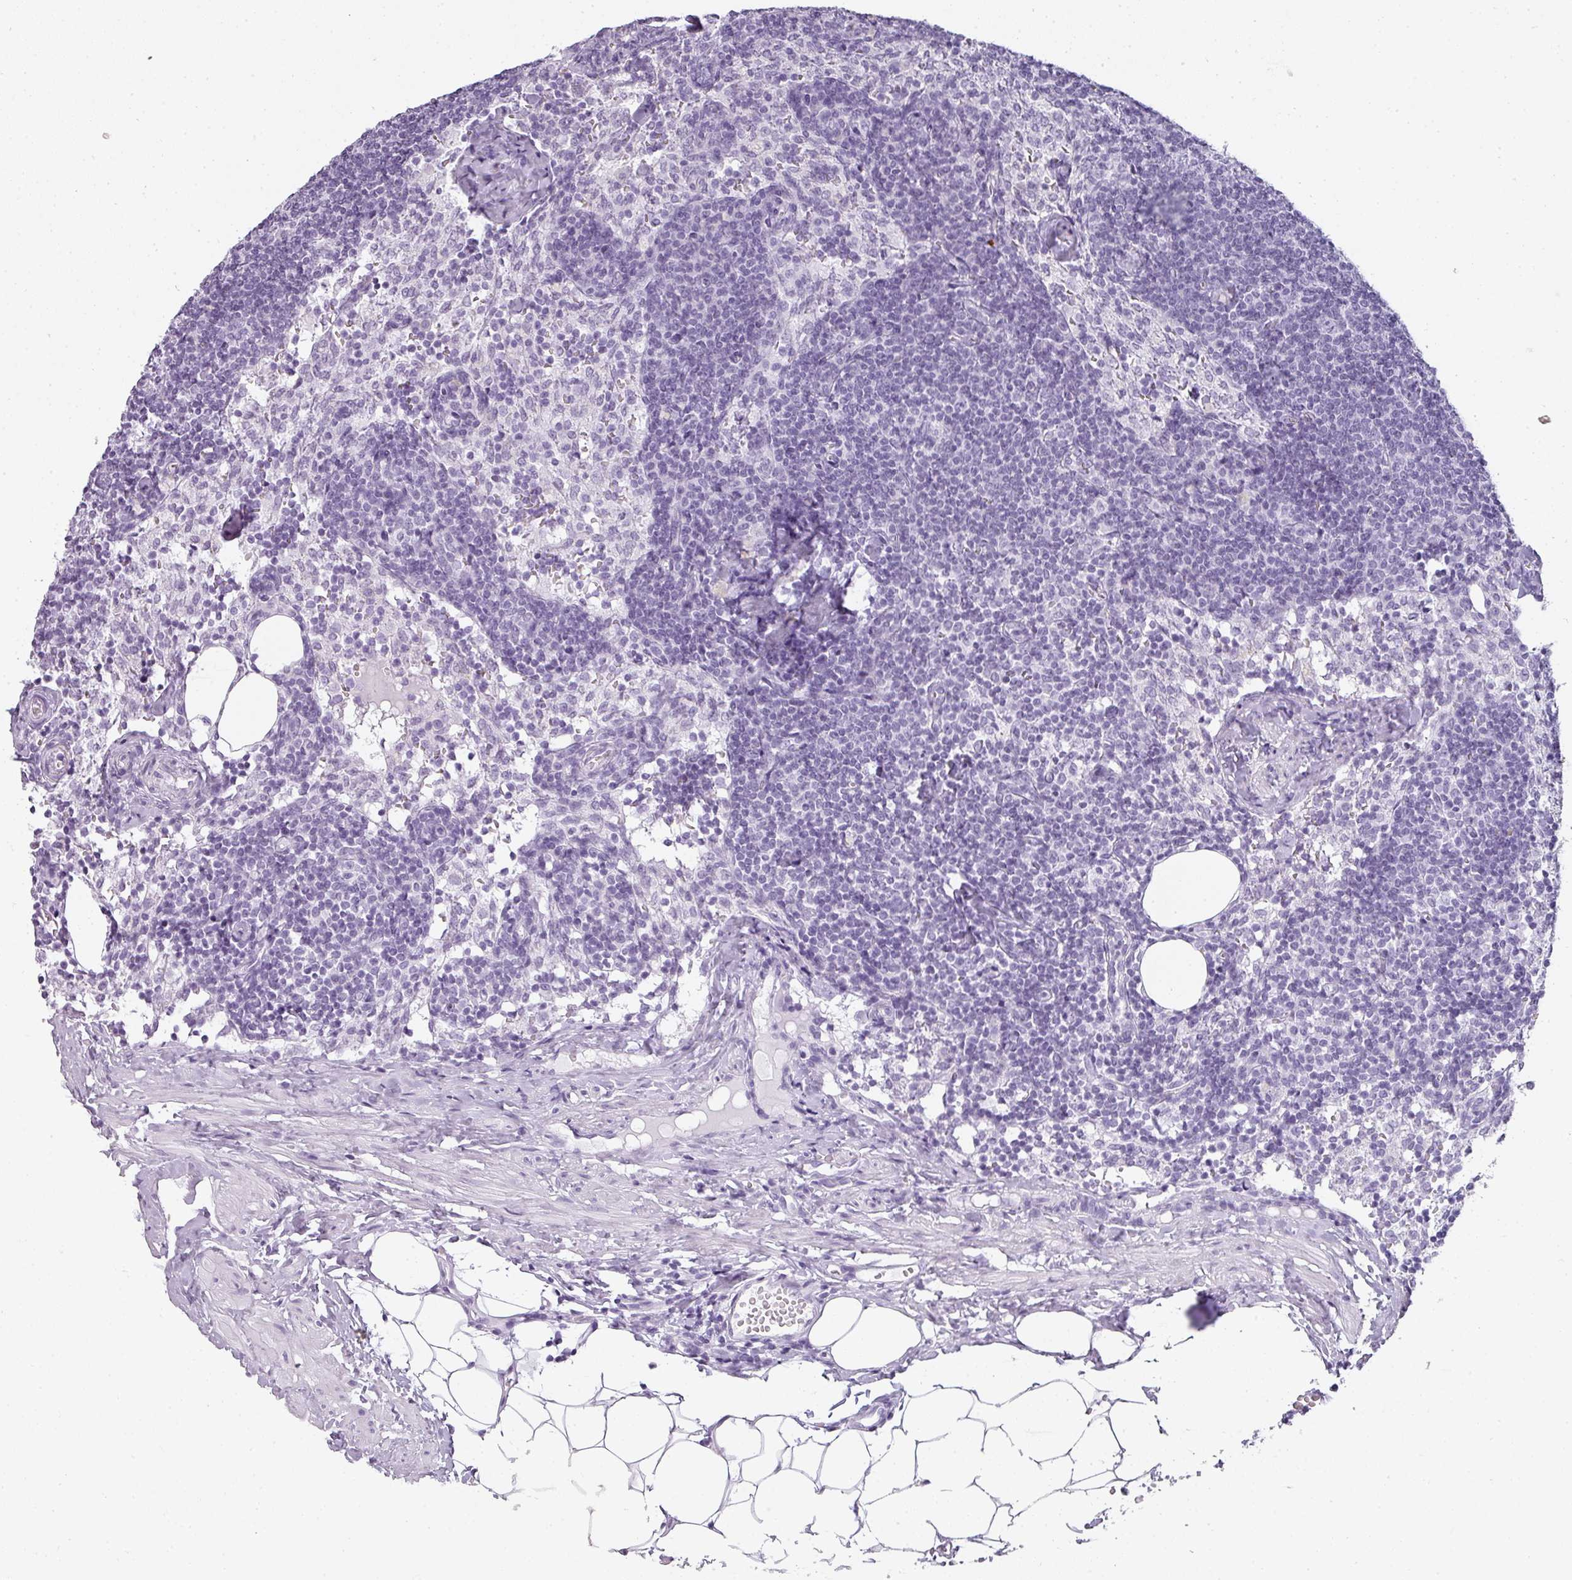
{"staining": {"intensity": "negative", "quantity": "none", "location": "none"}, "tissue": "lymph node", "cell_type": "Germinal center cells", "image_type": "normal", "snomed": [{"axis": "morphology", "description": "Normal tissue, NOS"}, {"axis": "topography", "description": "Lymph node"}], "caption": "Micrograph shows no protein staining in germinal center cells of benign lymph node.", "gene": "RBMY1A1", "patient": {"sex": "female", "age": 52}}